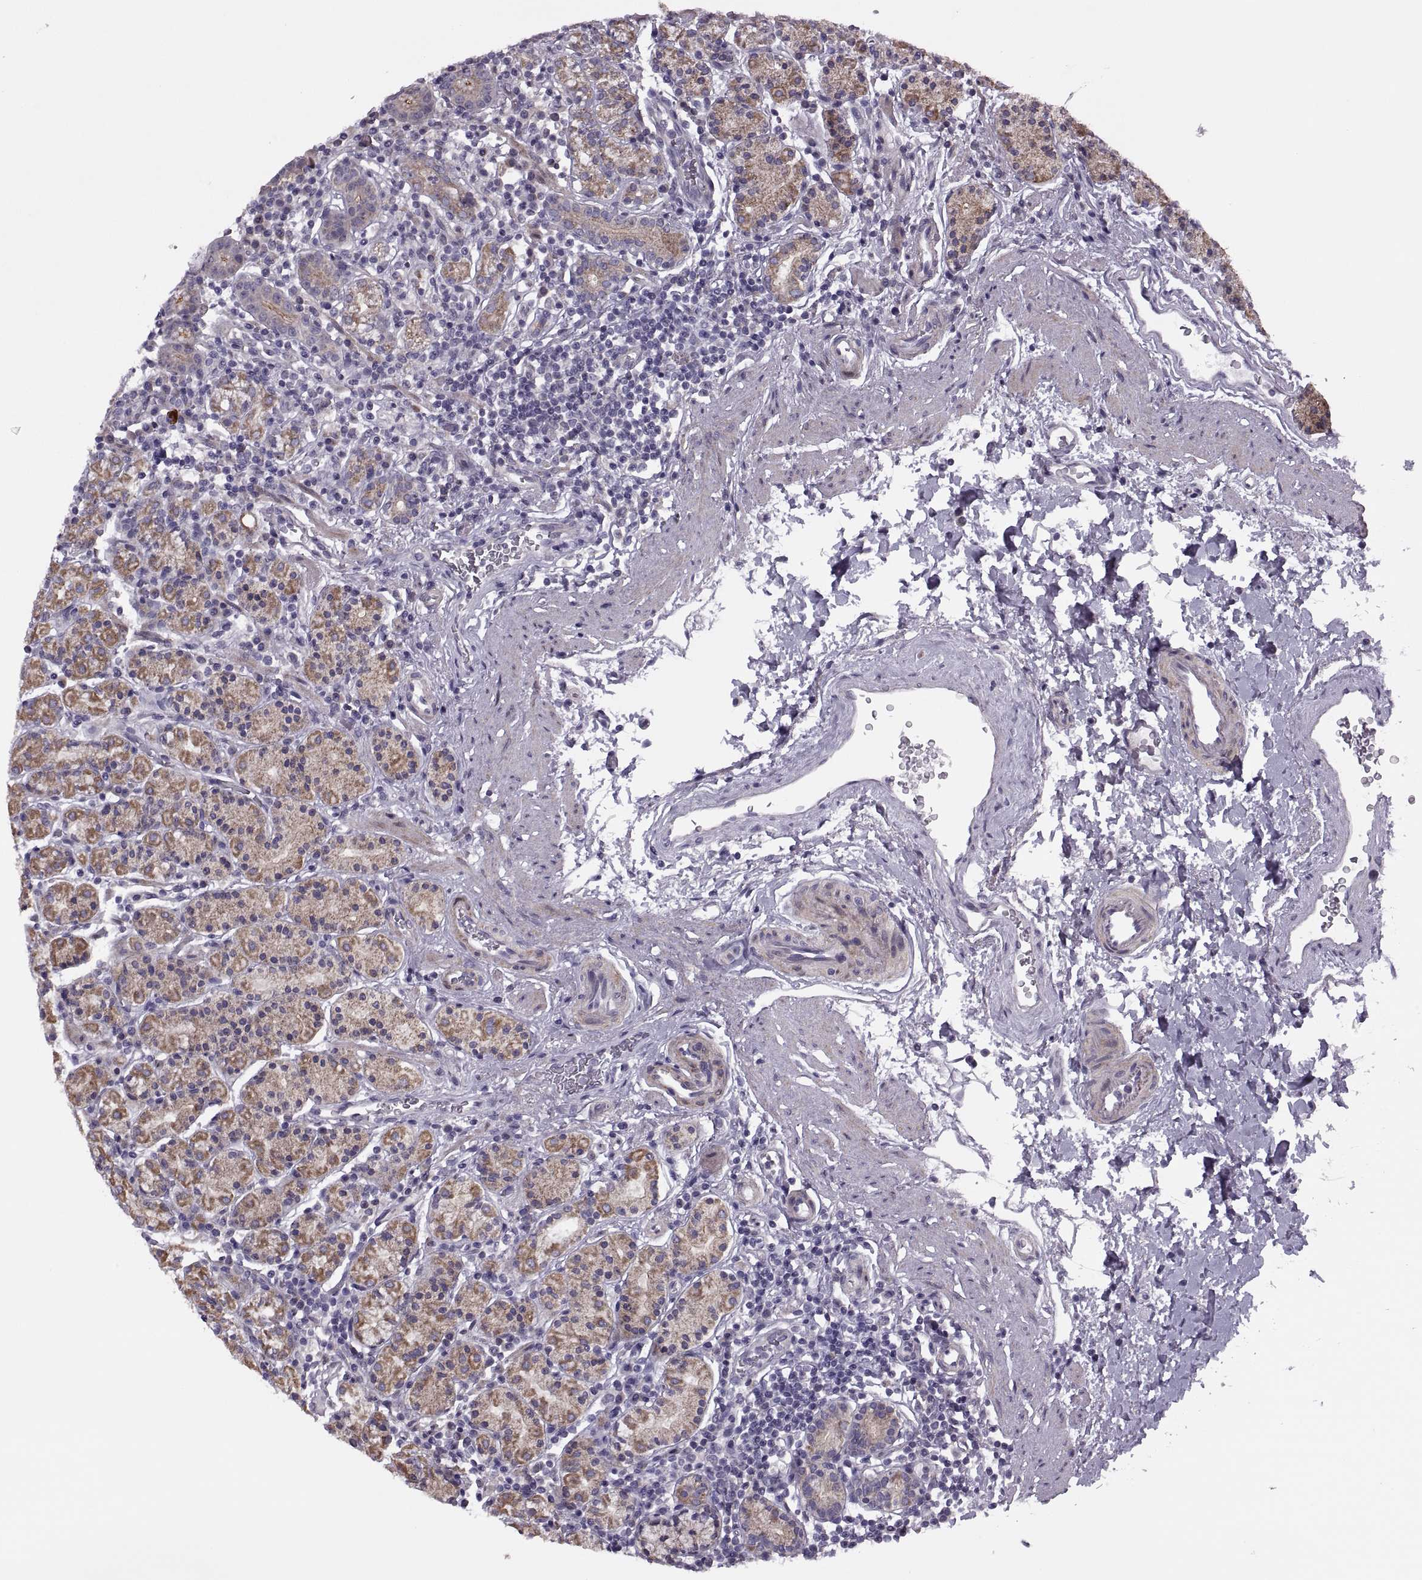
{"staining": {"intensity": "weak", "quantity": "25%-75%", "location": "cytoplasmic/membranous"}, "tissue": "stomach", "cell_type": "Glandular cells", "image_type": "normal", "snomed": [{"axis": "morphology", "description": "Normal tissue, NOS"}, {"axis": "topography", "description": "Stomach, upper"}, {"axis": "topography", "description": "Stomach"}], "caption": "Protein expression analysis of unremarkable human stomach reveals weak cytoplasmic/membranous expression in approximately 25%-75% of glandular cells.", "gene": "RIPK4", "patient": {"sex": "male", "age": 62}}